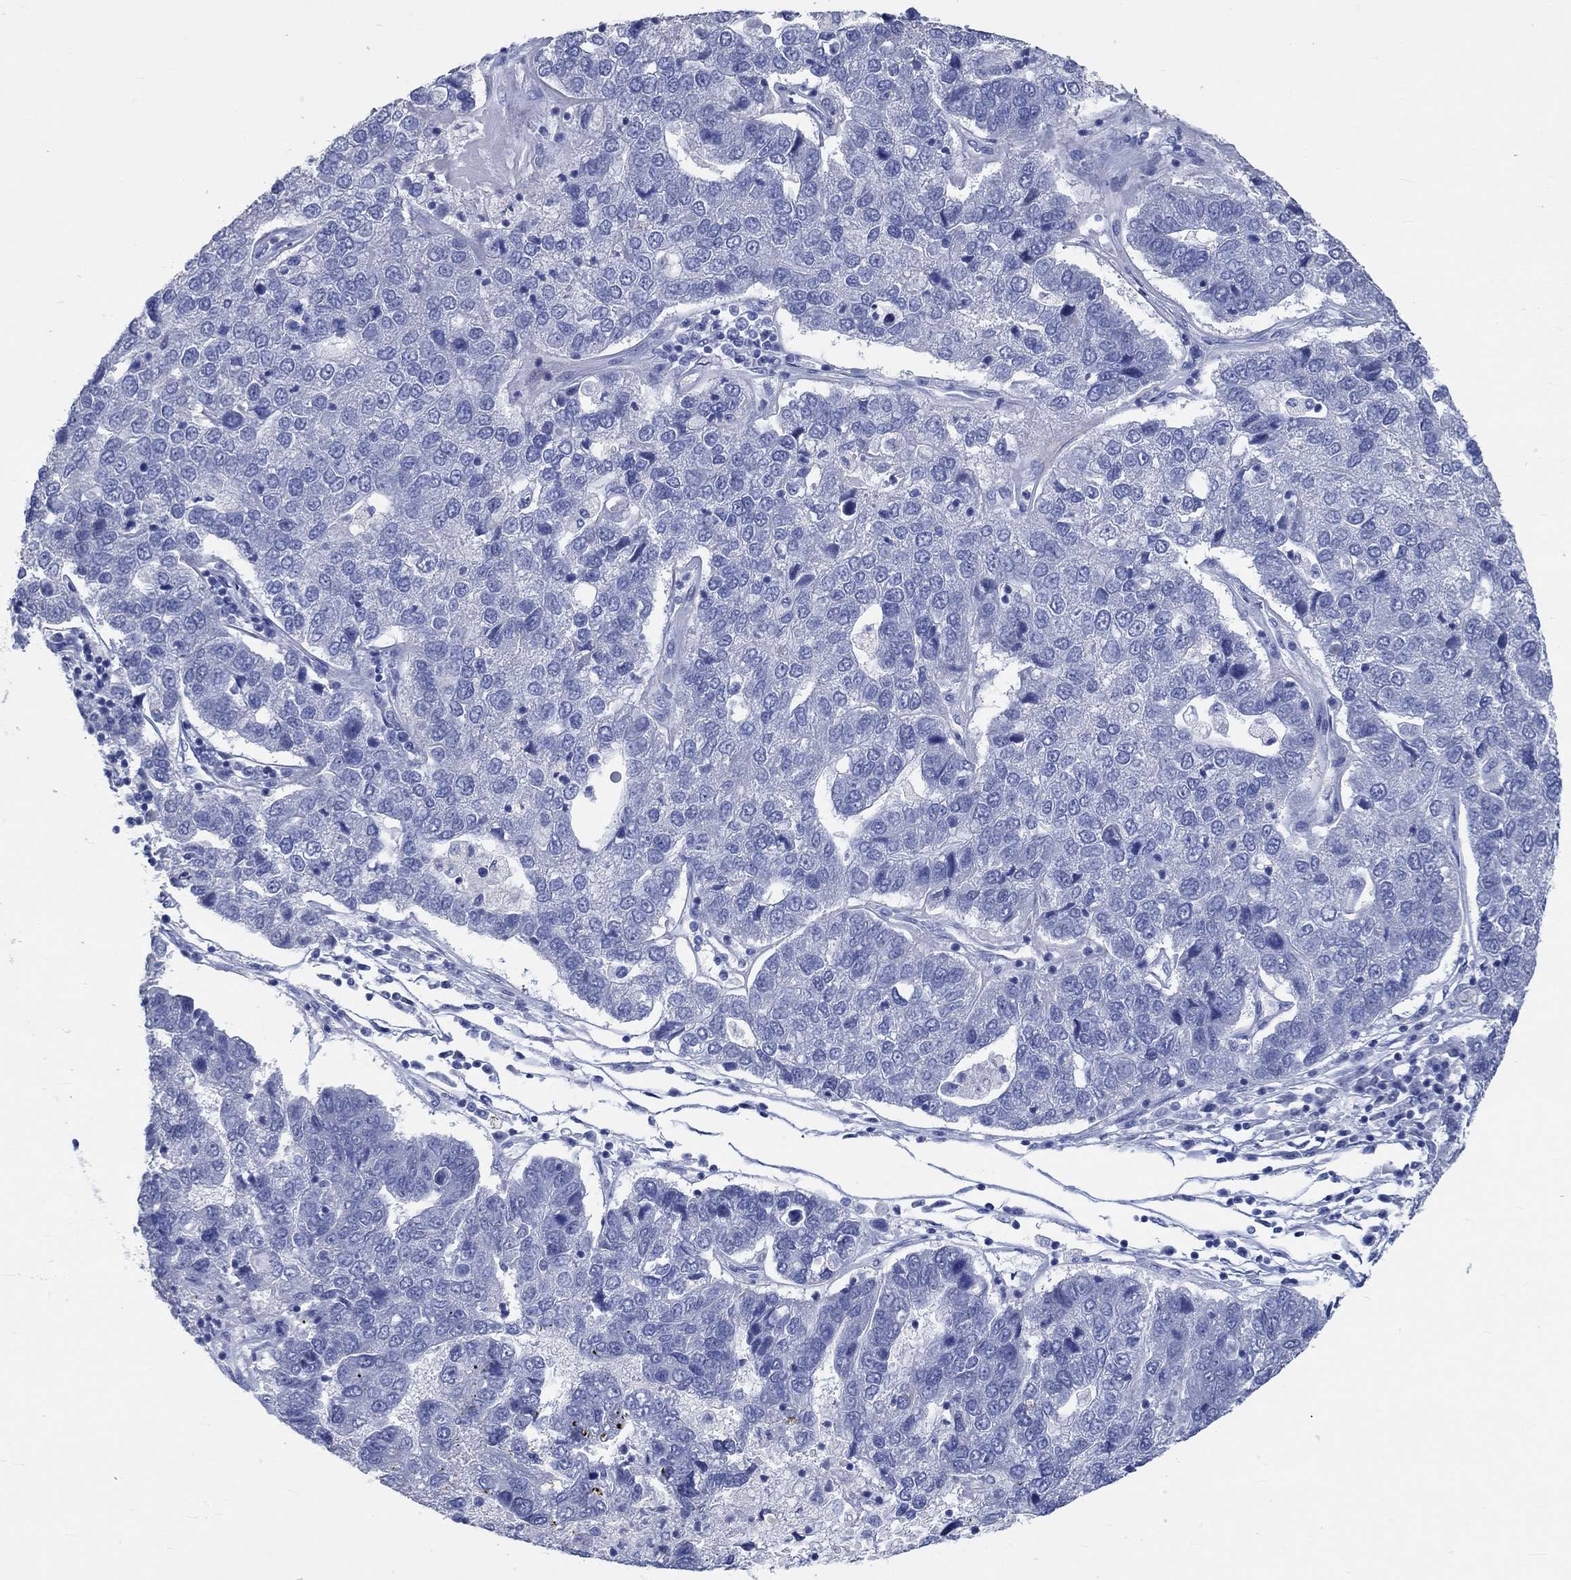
{"staining": {"intensity": "negative", "quantity": "none", "location": "none"}, "tissue": "pancreatic cancer", "cell_type": "Tumor cells", "image_type": "cancer", "snomed": [{"axis": "morphology", "description": "Adenocarcinoma, NOS"}, {"axis": "topography", "description": "Pancreas"}], "caption": "Human pancreatic cancer (adenocarcinoma) stained for a protein using immunohistochemistry reveals no expression in tumor cells.", "gene": "C4orf47", "patient": {"sex": "female", "age": 61}}